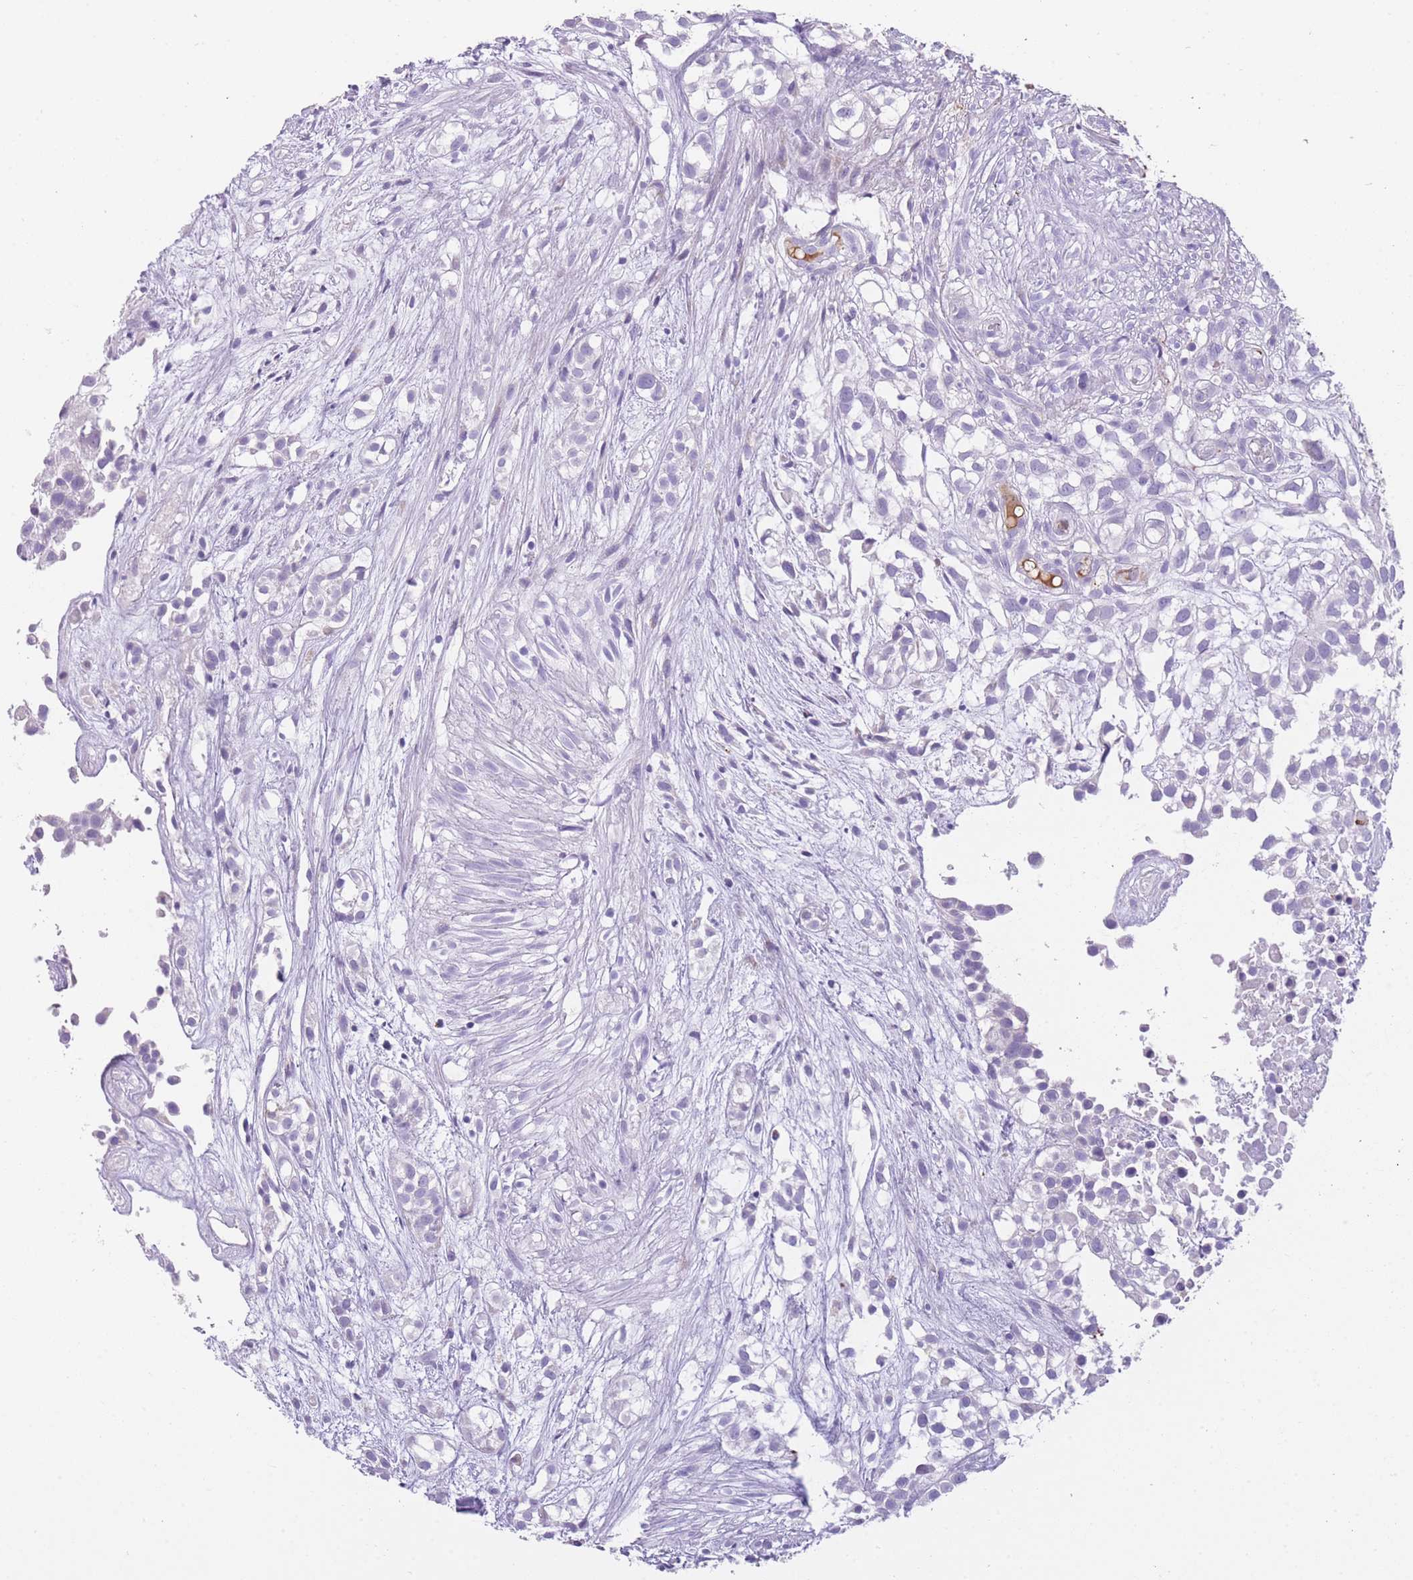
{"staining": {"intensity": "negative", "quantity": "none", "location": "none"}, "tissue": "urothelial cancer", "cell_type": "Tumor cells", "image_type": "cancer", "snomed": [{"axis": "morphology", "description": "Urothelial carcinoma, High grade"}, {"axis": "topography", "description": "Urinary bladder"}], "caption": "Tumor cells show no significant protein staining in high-grade urothelial carcinoma. Brightfield microscopy of IHC stained with DAB (3,3'-diaminobenzidine) (brown) and hematoxylin (blue), captured at high magnification.", "gene": "GNAT1", "patient": {"sex": "male", "age": 56}}